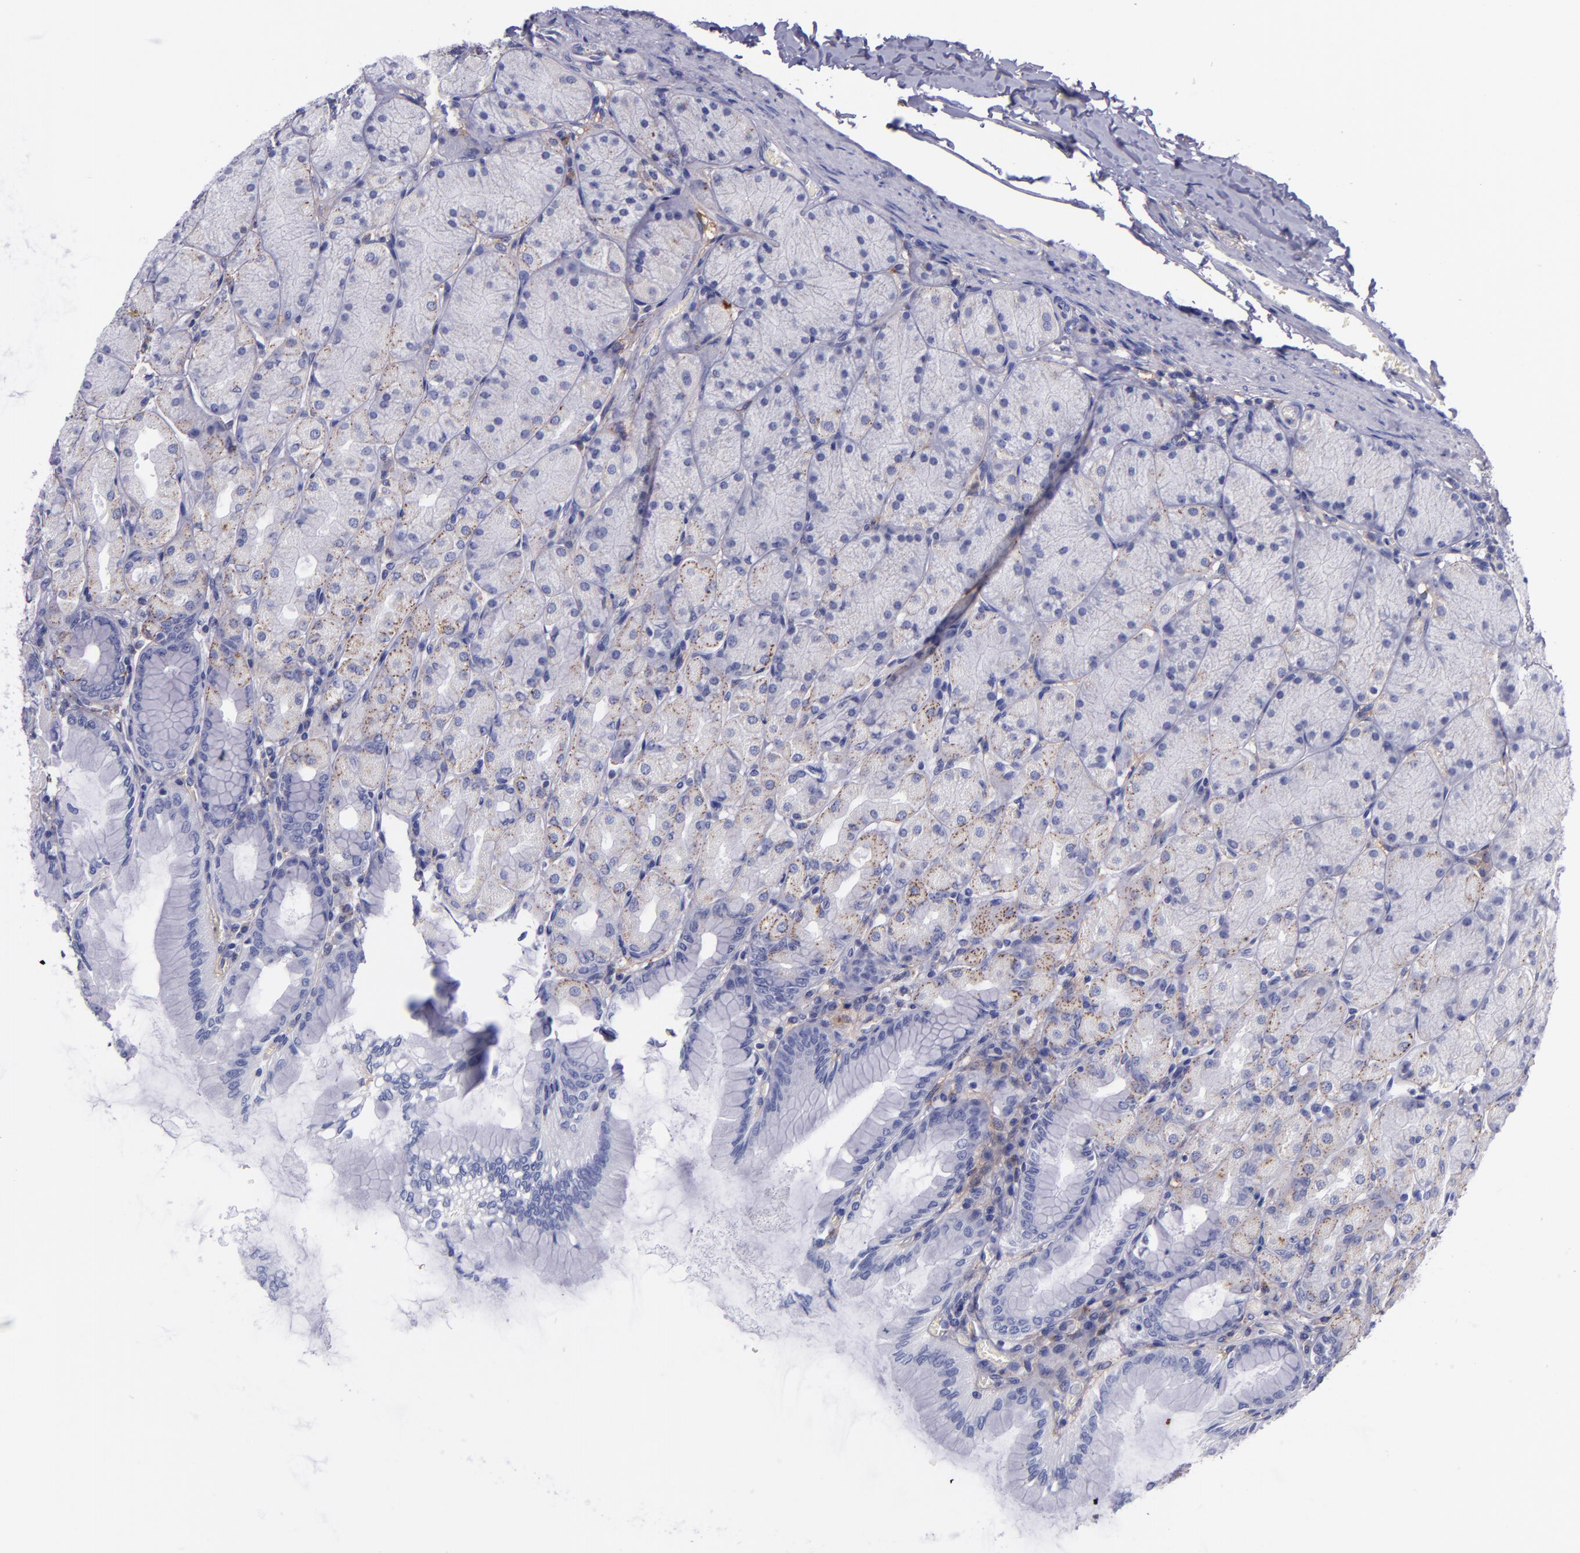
{"staining": {"intensity": "negative", "quantity": "none", "location": "none"}, "tissue": "stomach", "cell_type": "Glandular cells", "image_type": "normal", "snomed": [{"axis": "morphology", "description": "Normal tissue, NOS"}, {"axis": "topography", "description": "Stomach, upper"}], "caption": "Immunohistochemical staining of unremarkable human stomach shows no significant staining in glandular cells. Brightfield microscopy of IHC stained with DAB (brown) and hematoxylin (blue), captured at high magnification.", "gene": "IVL", "patient": {"sex": "female", "age": 56}}